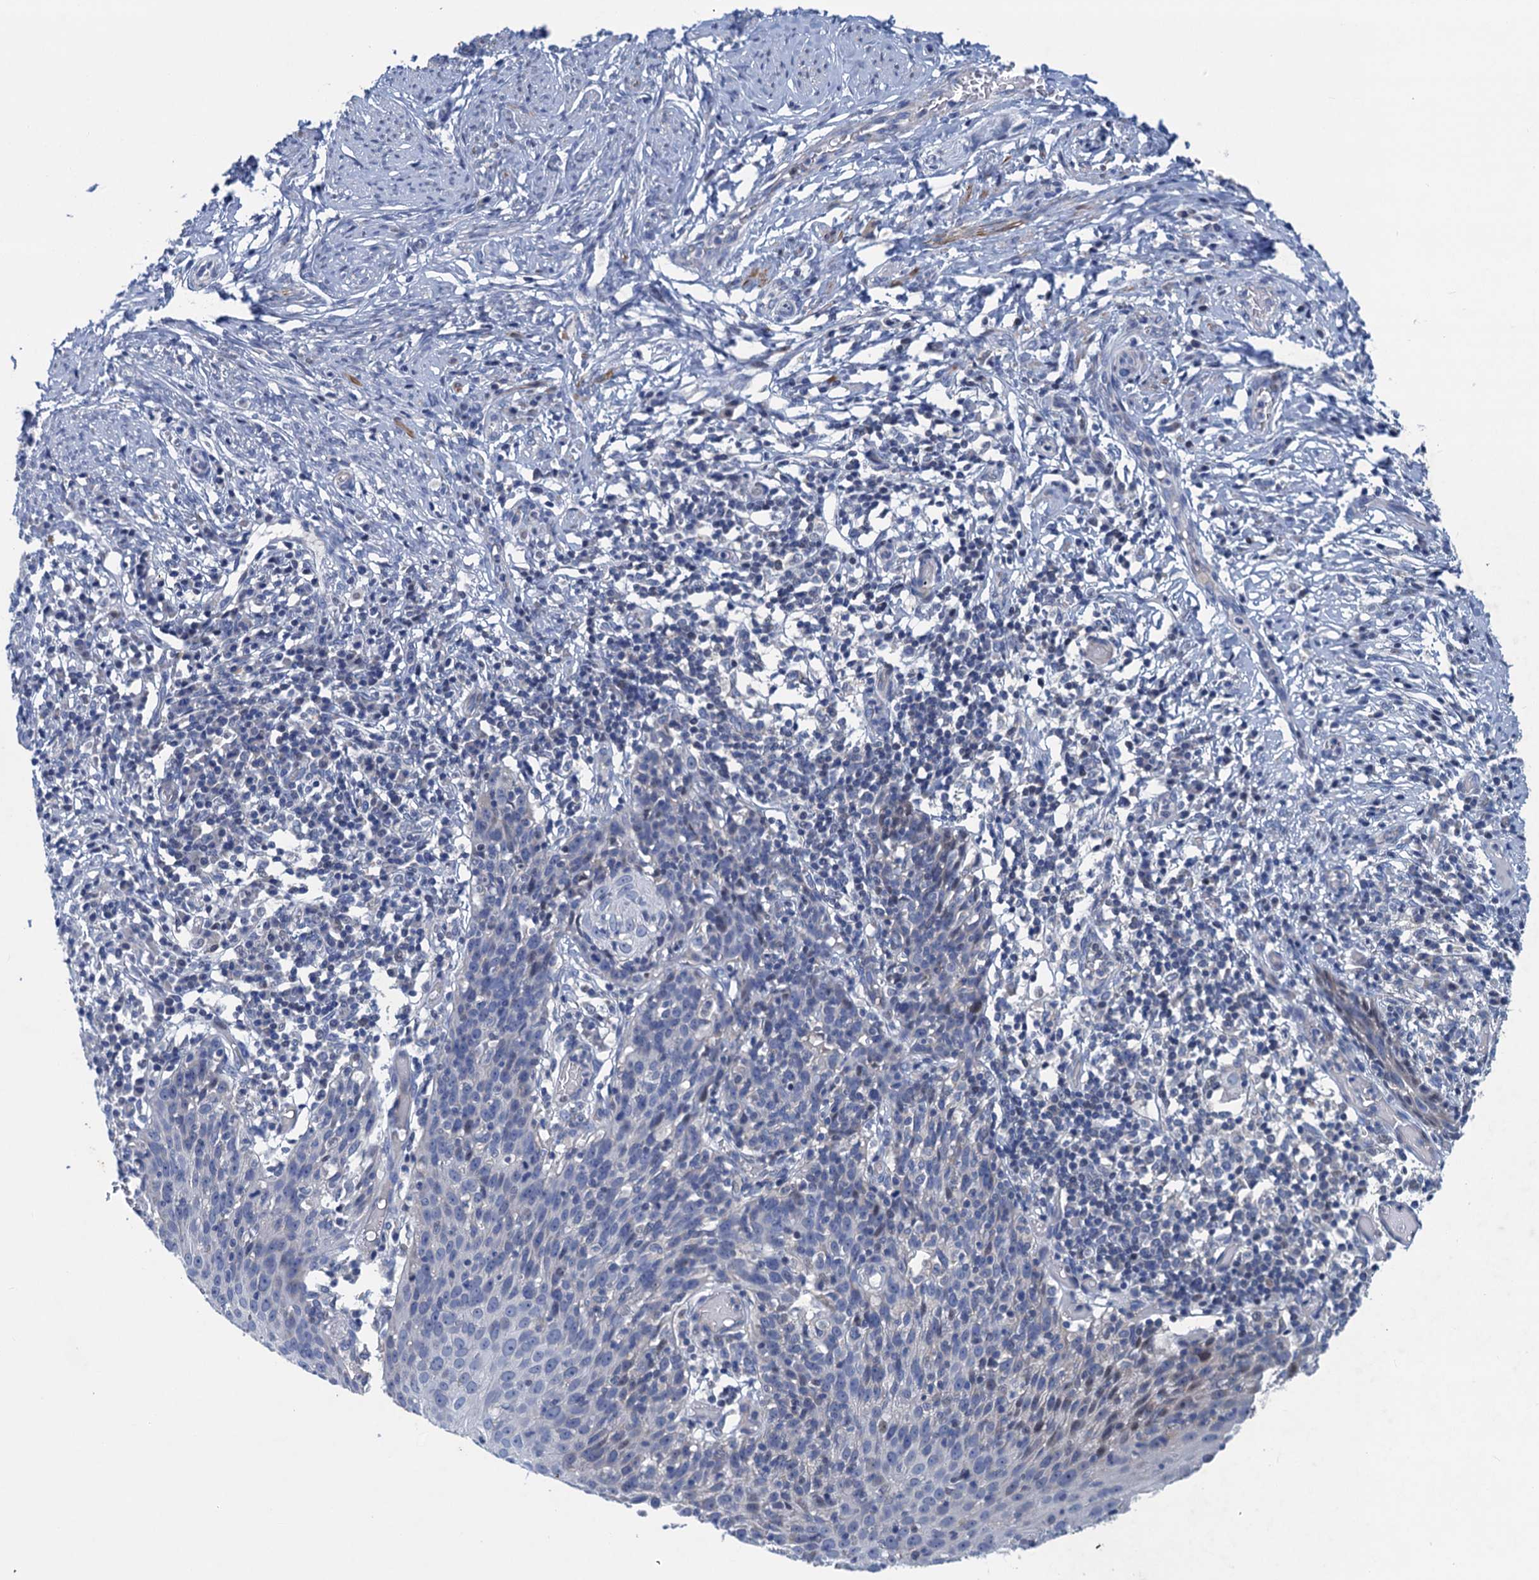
{"staining": {"intensity": "negative", "quantity": "none", "location": "none"}, "tissue": "cervical cancer", "cell_type": "Tumor cells", "image_type": "cancer", "snomed": [{"axis": "morphology", "description": "Squamous cell carcinoma, NOS"}, {"axis": "topography", "description": "Cervix"}], "caption": "IHC image of human cervical cancer stained for a protein (brown), which demonstrates no expression in tumor cells. (DAB (3,3'-diaminobenzidine) IHC with hematoxylin counter stain).", "gene": "ESYT3", "patient": {"sex": "female", "age": 50}}